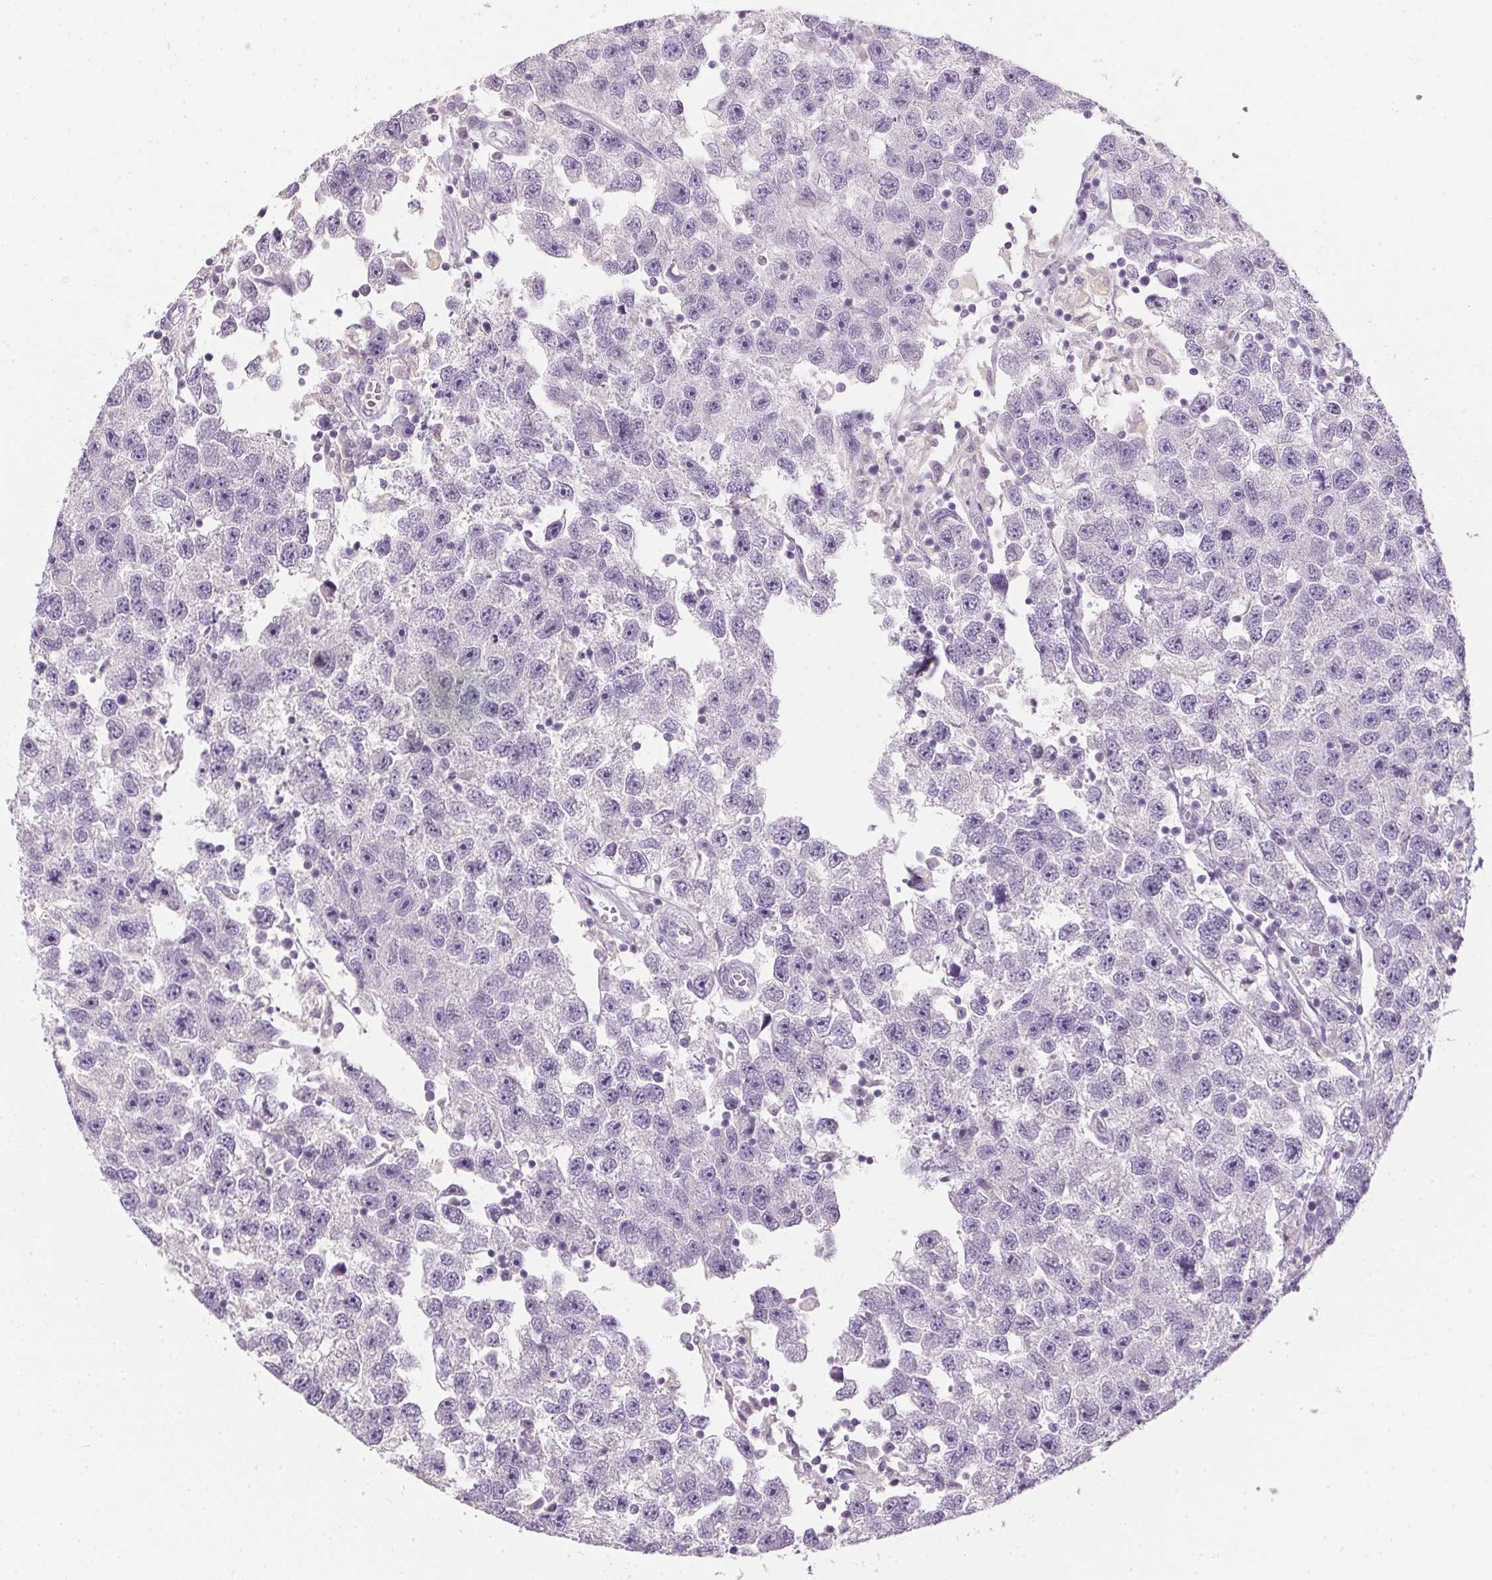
{"staining": {"intensity": "negative", "quantity": "none", "location": "none"}, "tissue": "testis cancer", "cell_type": "Tumor cells", "image_type": "cancer", "snomed": [{"axis": "morphology", "description": "Seminoma, NOS"}, {"axis": "topography", "description": "Testis"}], "caption": "Protein analysis of testis seminoma shows no significant positivity in tumor cells.", "gene": "TMEM72", "patient": {"sex": "male", "age": 26}}